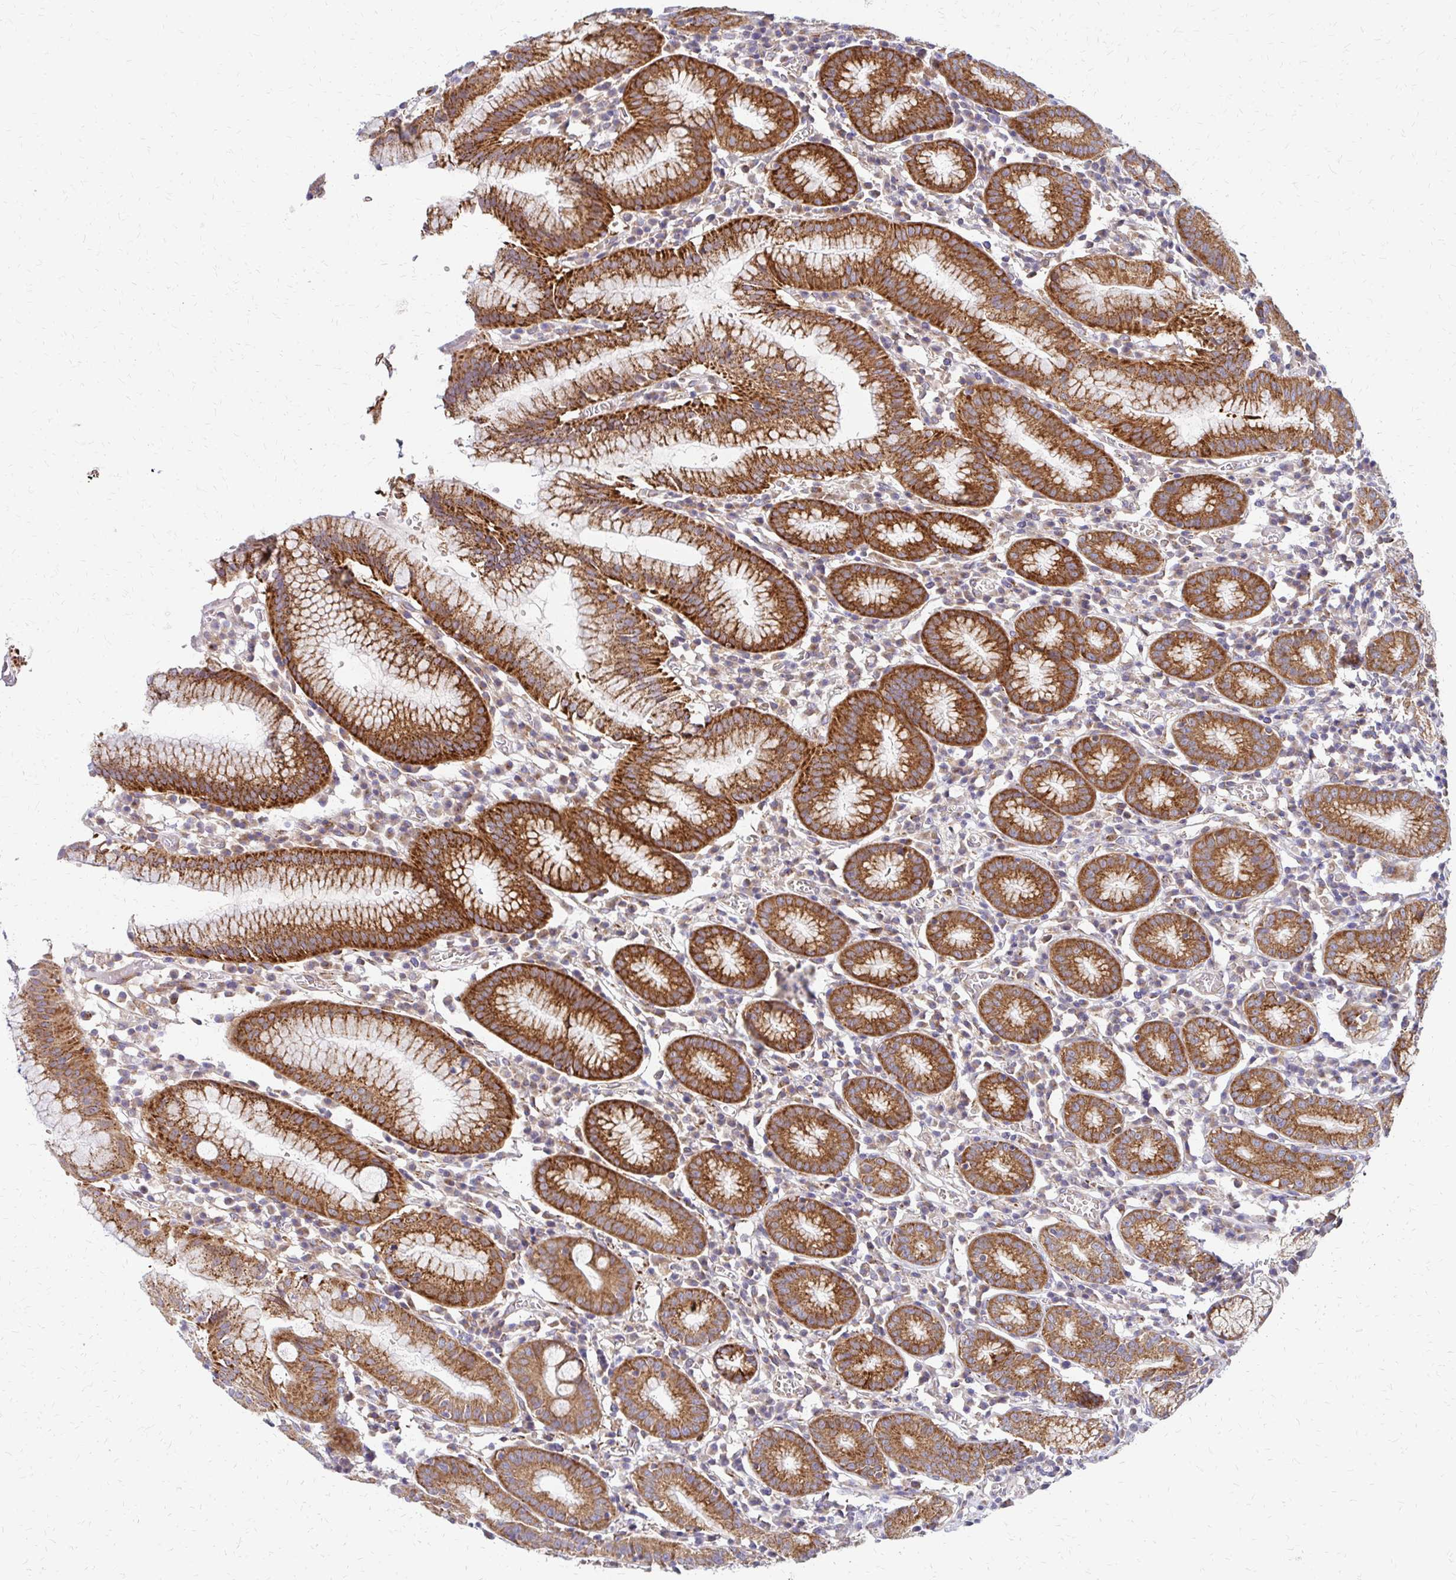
{"staining": {"intensity": "moderate", "quantity": ">75%", "location": "cytoplasmic/membranous"}, "tissue": "stomach", "cell_type": "Glandular cells", "image_type": "normal", "snomed": [{"axis": "morphology", "description": "Normal tissue, NOS"}, {"axis": "topography", "description": "Stomach"}], "caption": "Immunohistochemical staining of benign stomach displays medium levels of moderate cytoplasmic/membranous expression in approximately >75% of glandular cells.", "gene": "IDUA", "patient": {"sex": "male", "age": 55}}